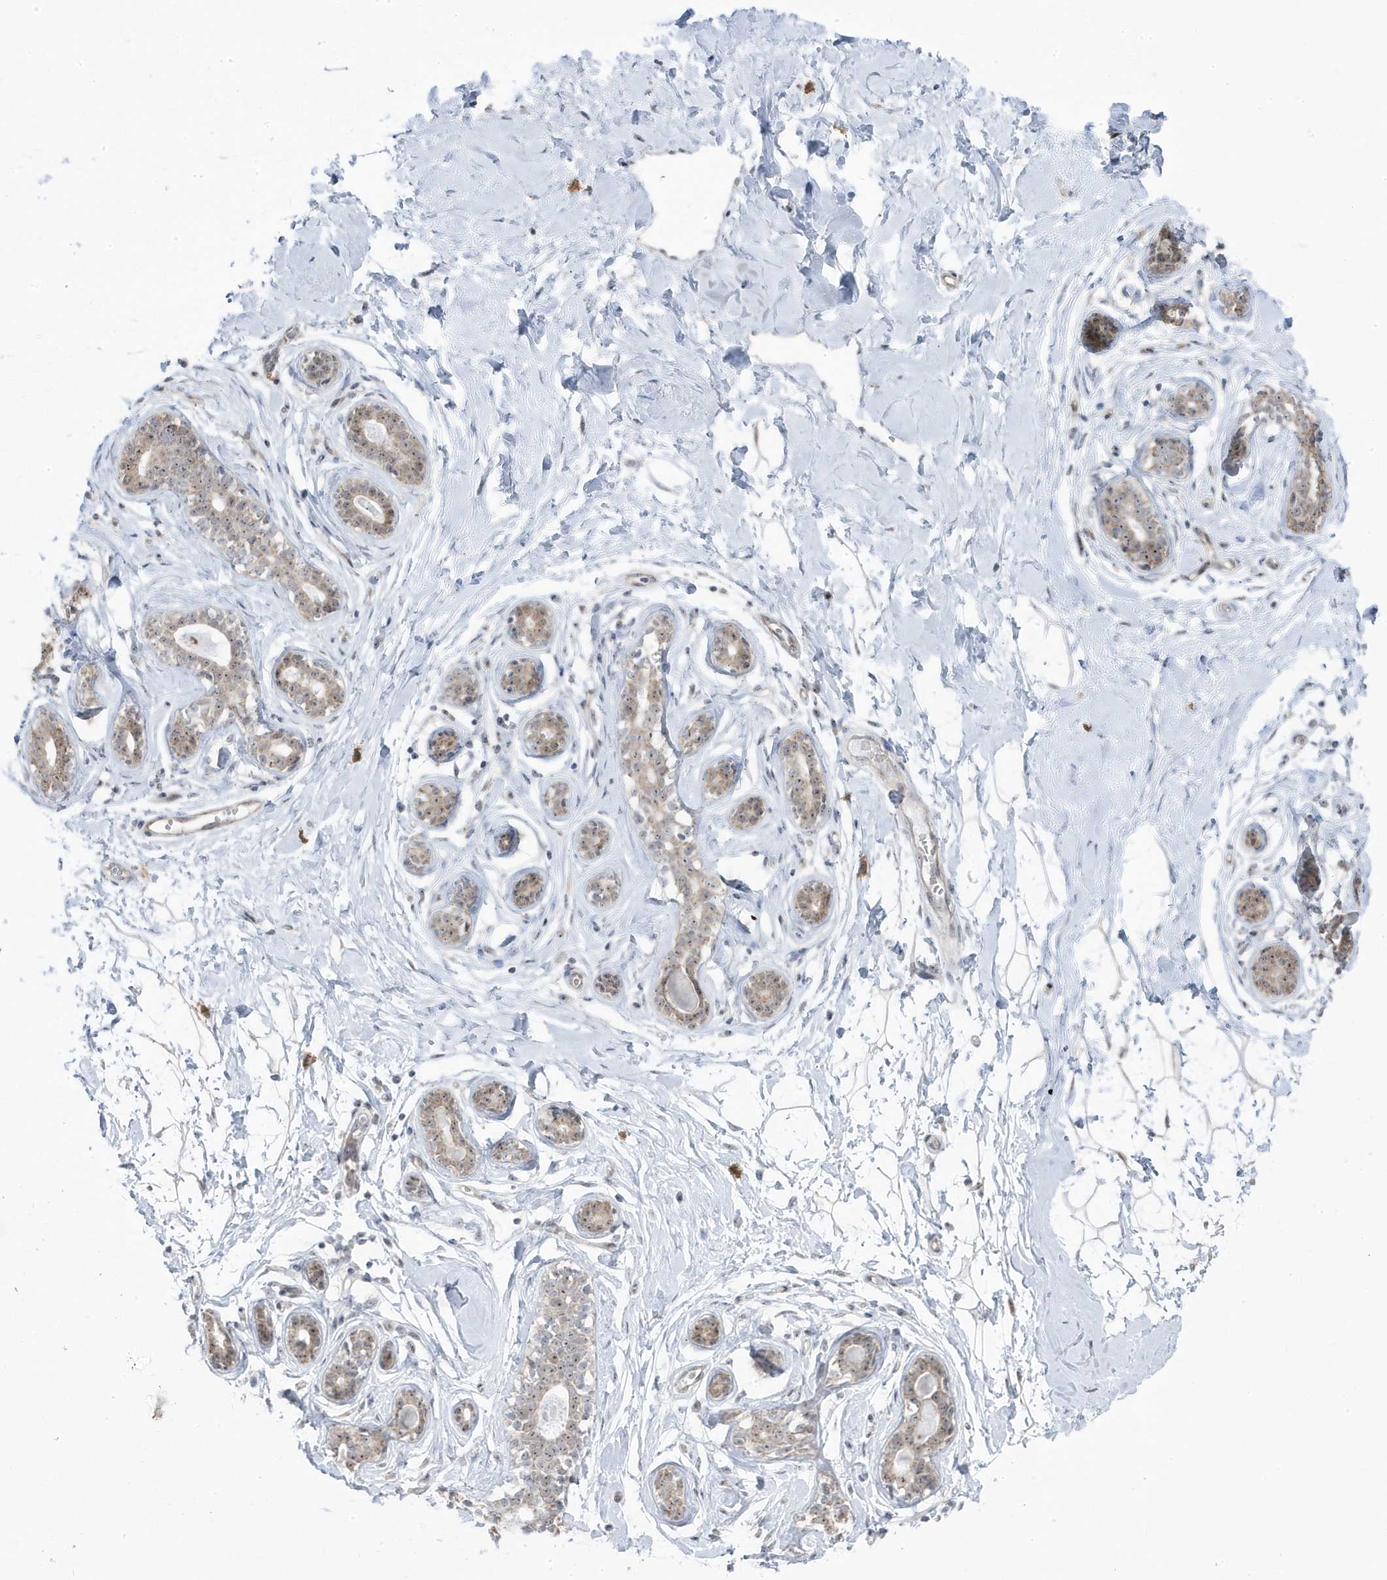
{"staining": {"intensity": "weak", "quantity": "25%-75%", "location": "cytoplasmic/membranous,nuclear"}, "tissue": "breast", "cell_type": "Adipocytes", "image_type": "normal", "snomed": [{"axis": "morphology", "description": "Normal tissue, NOS"}, {"axis": "morphology", "description": "Adenoma, NOS"}, {"axis": "topography", "description": "Breast"}], "caption": "Adipocytes show weak cytoplasmic/membranous,nuclear positivity in about 25%-75% of cells in unremarkable breast. (DAB IHC with brightfield microscopy, high magnification).", "gene": "TSEN15", "patient": {"sex": "female", "age": 23}}